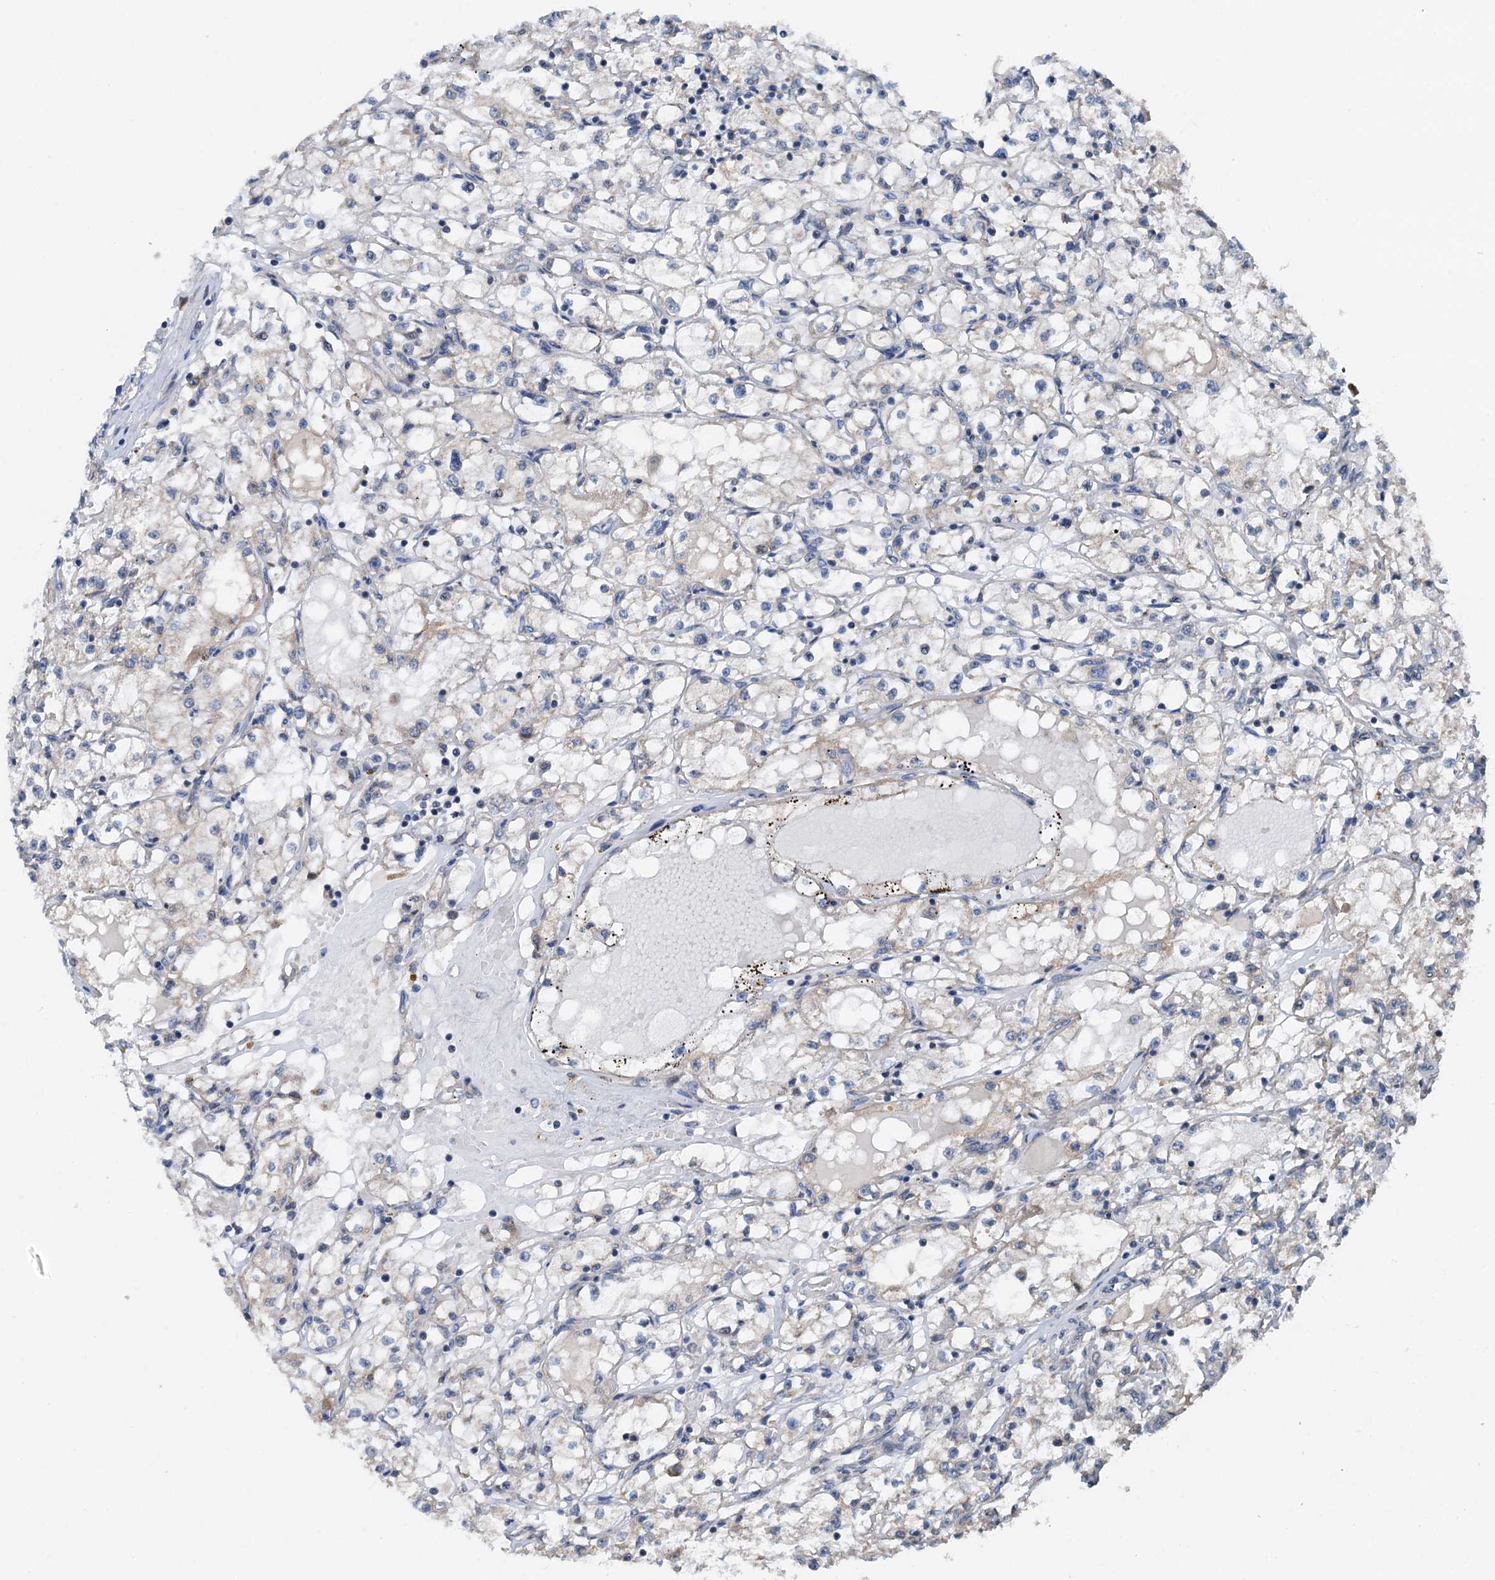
{"staining": {"intensity": "negative", "quantity": "none", "location": "none"}, "tissue": "renal cancer", "cell_type": "Tumor cells", "image_type": "cancer", "snomed": [{"axis": "morphology", "description": "Adenocarcinoma, NOS"}, {"axis": "topography", "description": "Kidney"}], "caption": "An image of renal adenocarcinoma stained for a protein shows no brown staining in tumor cells. The staining was performed using DAB (3,3'-diaminobenzidine) to visualize the protein expression in brown, while the nuclei were stained in blue with hematoxylin (Magnification: 20x).", "gene": "ELAC1", "patient": {"sex": "male", "age": 56}}